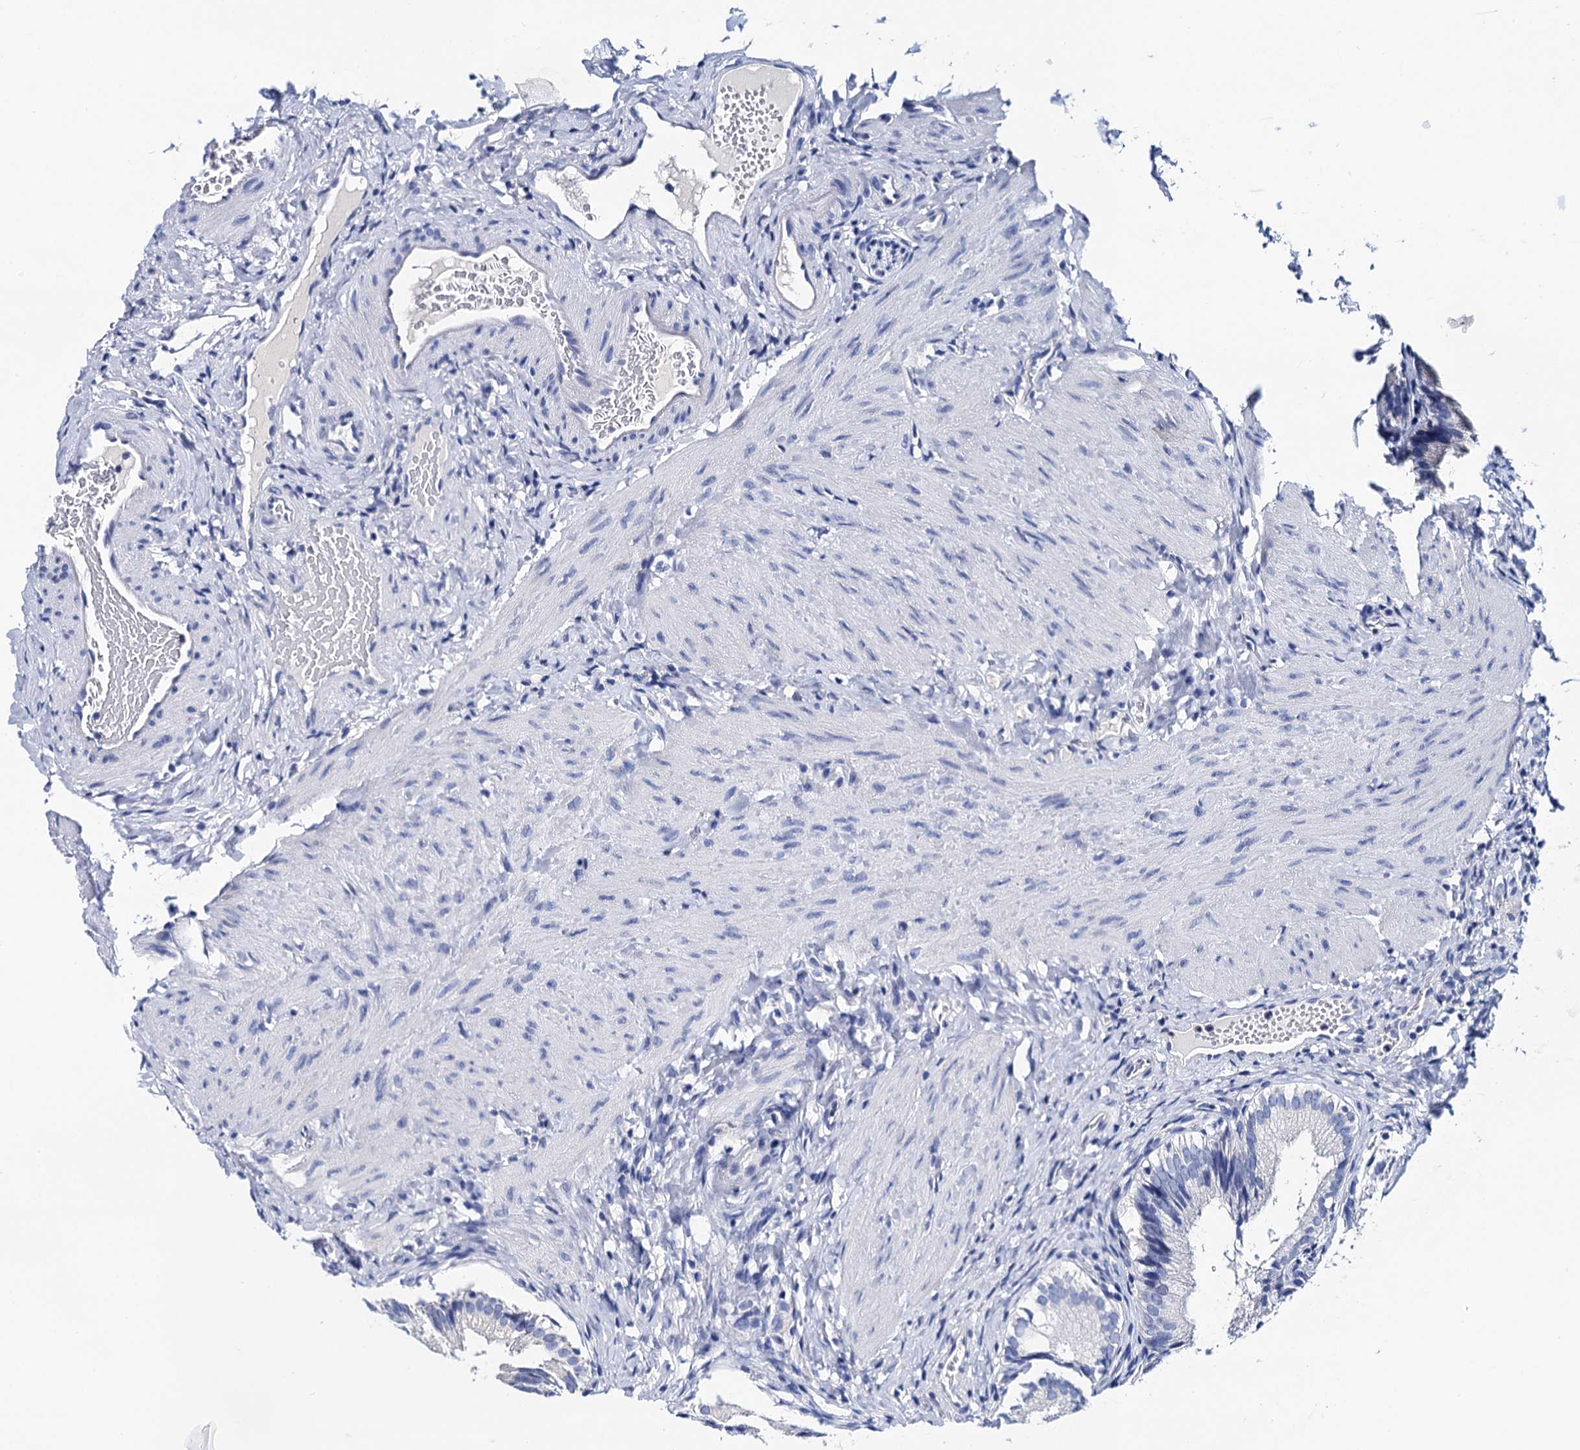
{"staining": {"intensity": "negative", "quantity": "none", "location": "none"}, "tissue": "gallbladder", "cell_type": "Glandular cells", "image_type": "normal", "snomed": [{"axis": "morphology", "description": "Normal tissue, NOS"}, {"axis": "topography", "description": "Gallbladder"}], "caption": "Protein analysis of unremarkable gallbladder exhibits no significant expression in glandular cells. (Brightfield microscopy of DAB immunohistochemistry at high magnification).", "gene": "LYPD3", "patient": {"sex": "female", "age": 30}}